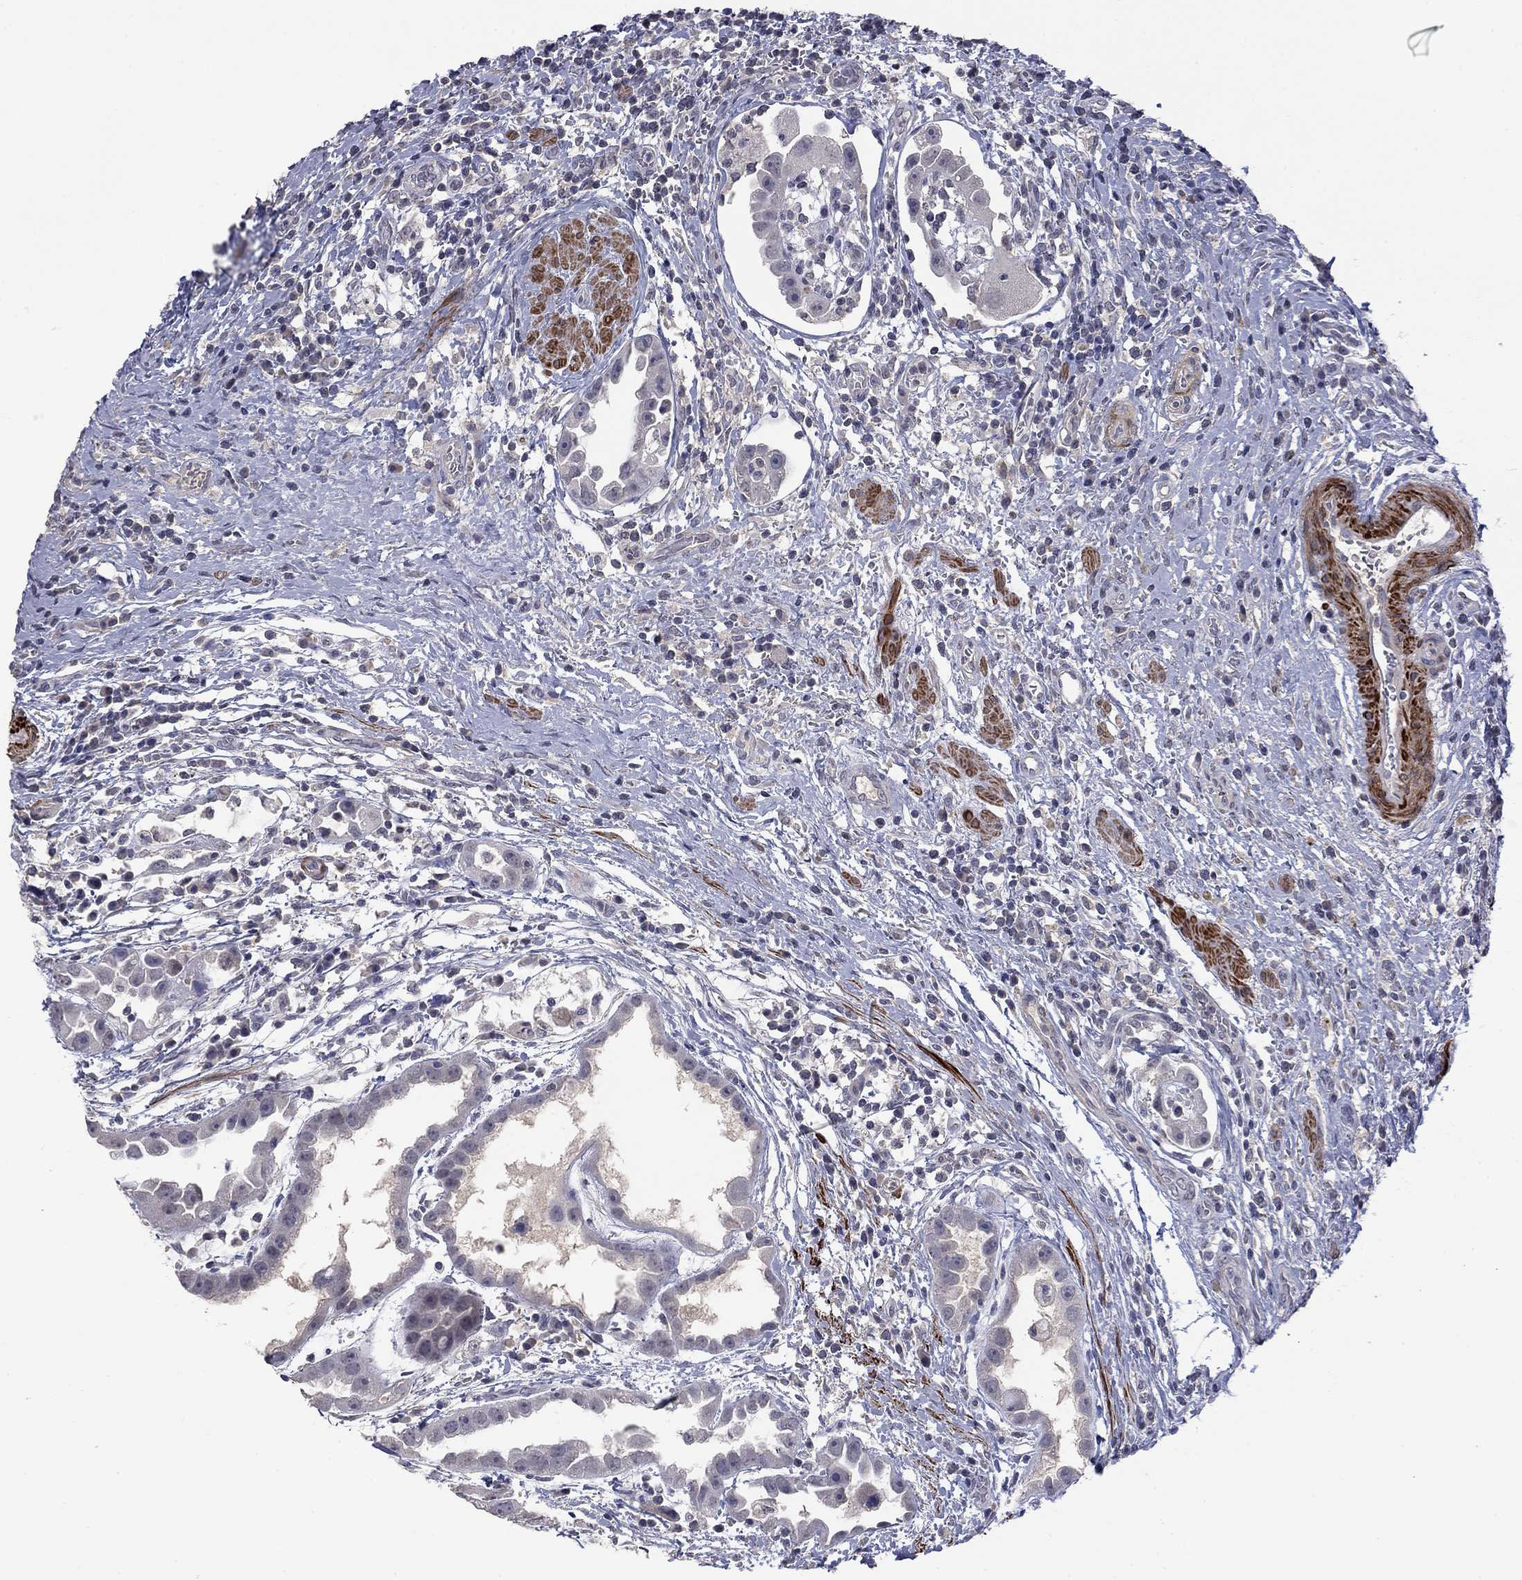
{"staining": {"intensity": "negative", "quantity": "none", "location": "none"}, "tissue": "urothelial cancer", "cell_type": "Tumor cells", "image_type": "cancer", "snomed": [{"axis": "morphology", "description": "Urothelial carcinoma, High grade"}, {"axis": "topography", "description": "Urinary bladder"}], "caption": "There is no significant expression in tumor cells of urothelial carcinoma (high-grade).", "gene": "IP6K3", "patient": {"sex": "female", "age": 41}}